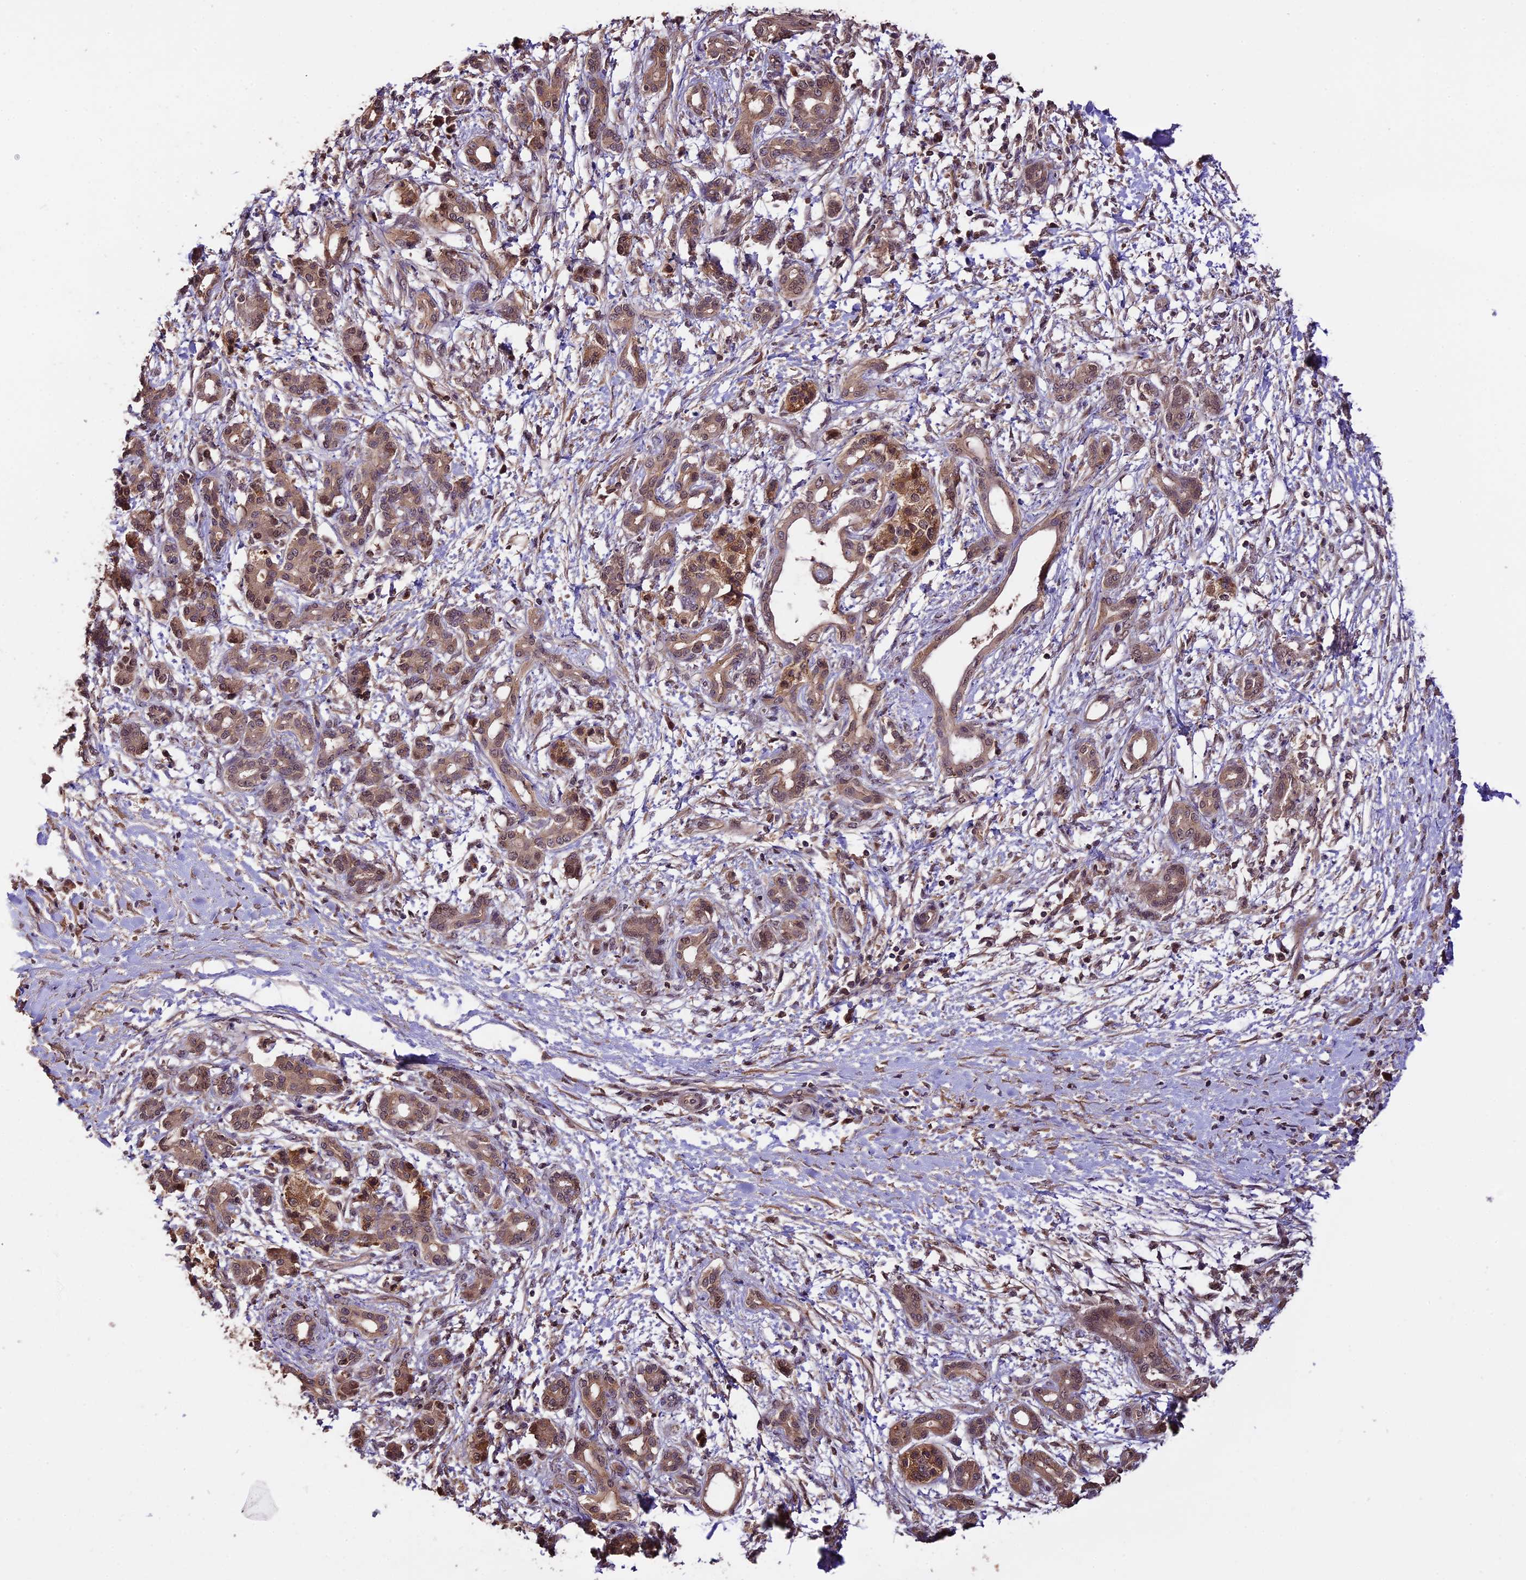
{"staining": {"intensity": "moderate", "quantity": ">75%", "location": "cytoplasmic/membranous,nuclear"}, "tissue": "pancreatic cancer", "cell_type": "Tumor cells", "image_type": "cancer", "snomed": [{"axis": "morphology", "description": "Adenocarcinoma, NOS"}, {"axis": "topography", "description": "Pancreas"}], "caption": "Pancreatic cancer (adenocarcinoma) tissue displays moderate cytoplasmic/membranous and nuclear expression in about >75% of tumor cells (Stains: DAB in brown, nuclei in blue, Microscopy: brightfield microscopy at high magnification).", "gene": "TRMT1", "patient": {"sex": "female", "age": 55}}